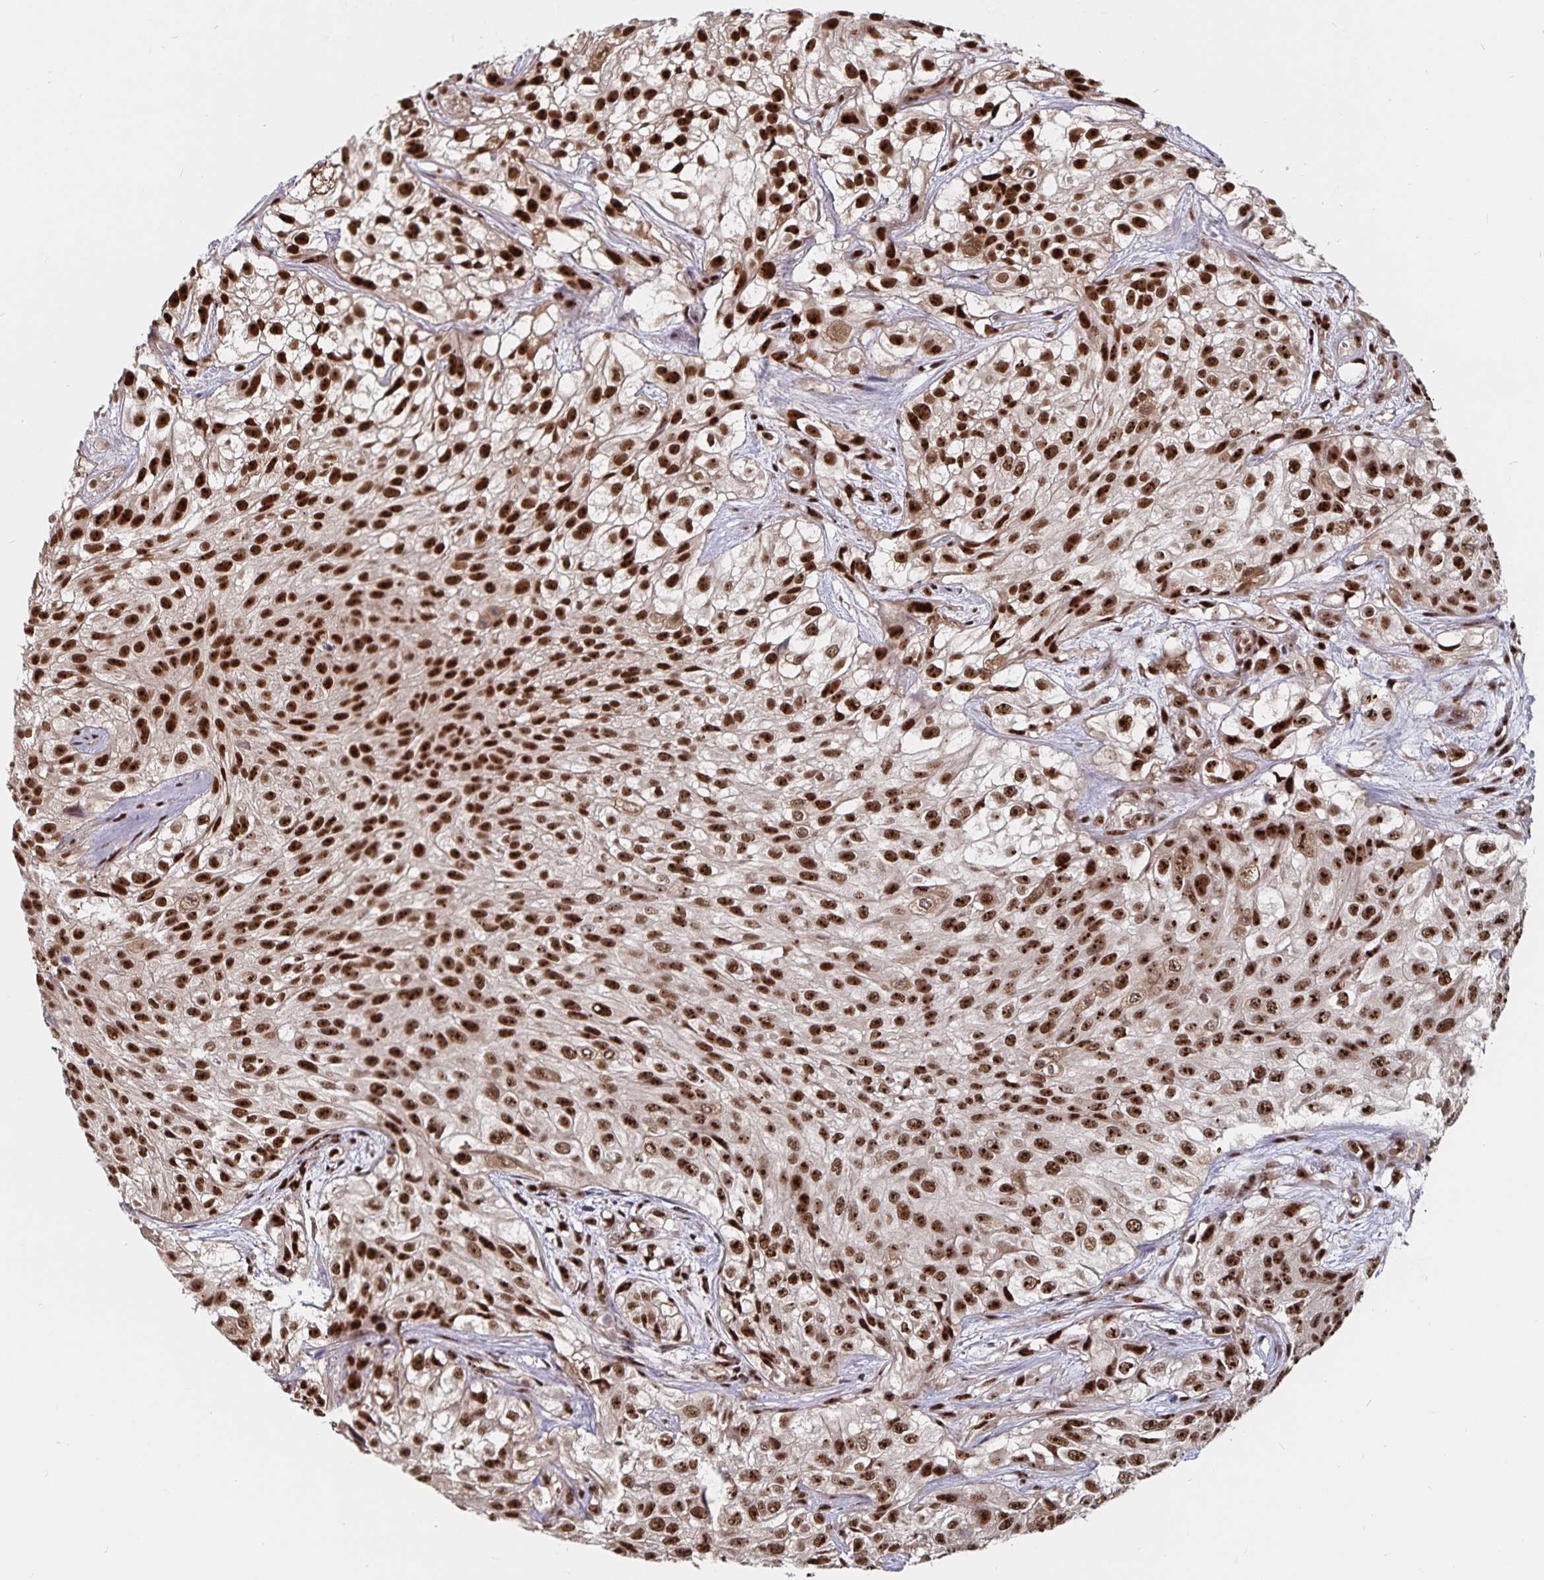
{"staining": {"intensity": "strong", "quantity": ">75%", "location": "nuclear"}, "tissue": "urothelial cancer", "cell_type": "Tumor cells", "image_type": "cancer", "snomed": [{"axis": "morphology", "description": "Urothelial carcinoma, High grade"}, {"axis": "topography", "description": "Urinary bladder"}], "caption": "Tumor cells display high levels of strong nuclear expression in approximately >75% of cells in urothelial cancer.", "gene": "LAS1L", "patient": {"sex": "male", "age": 56}}